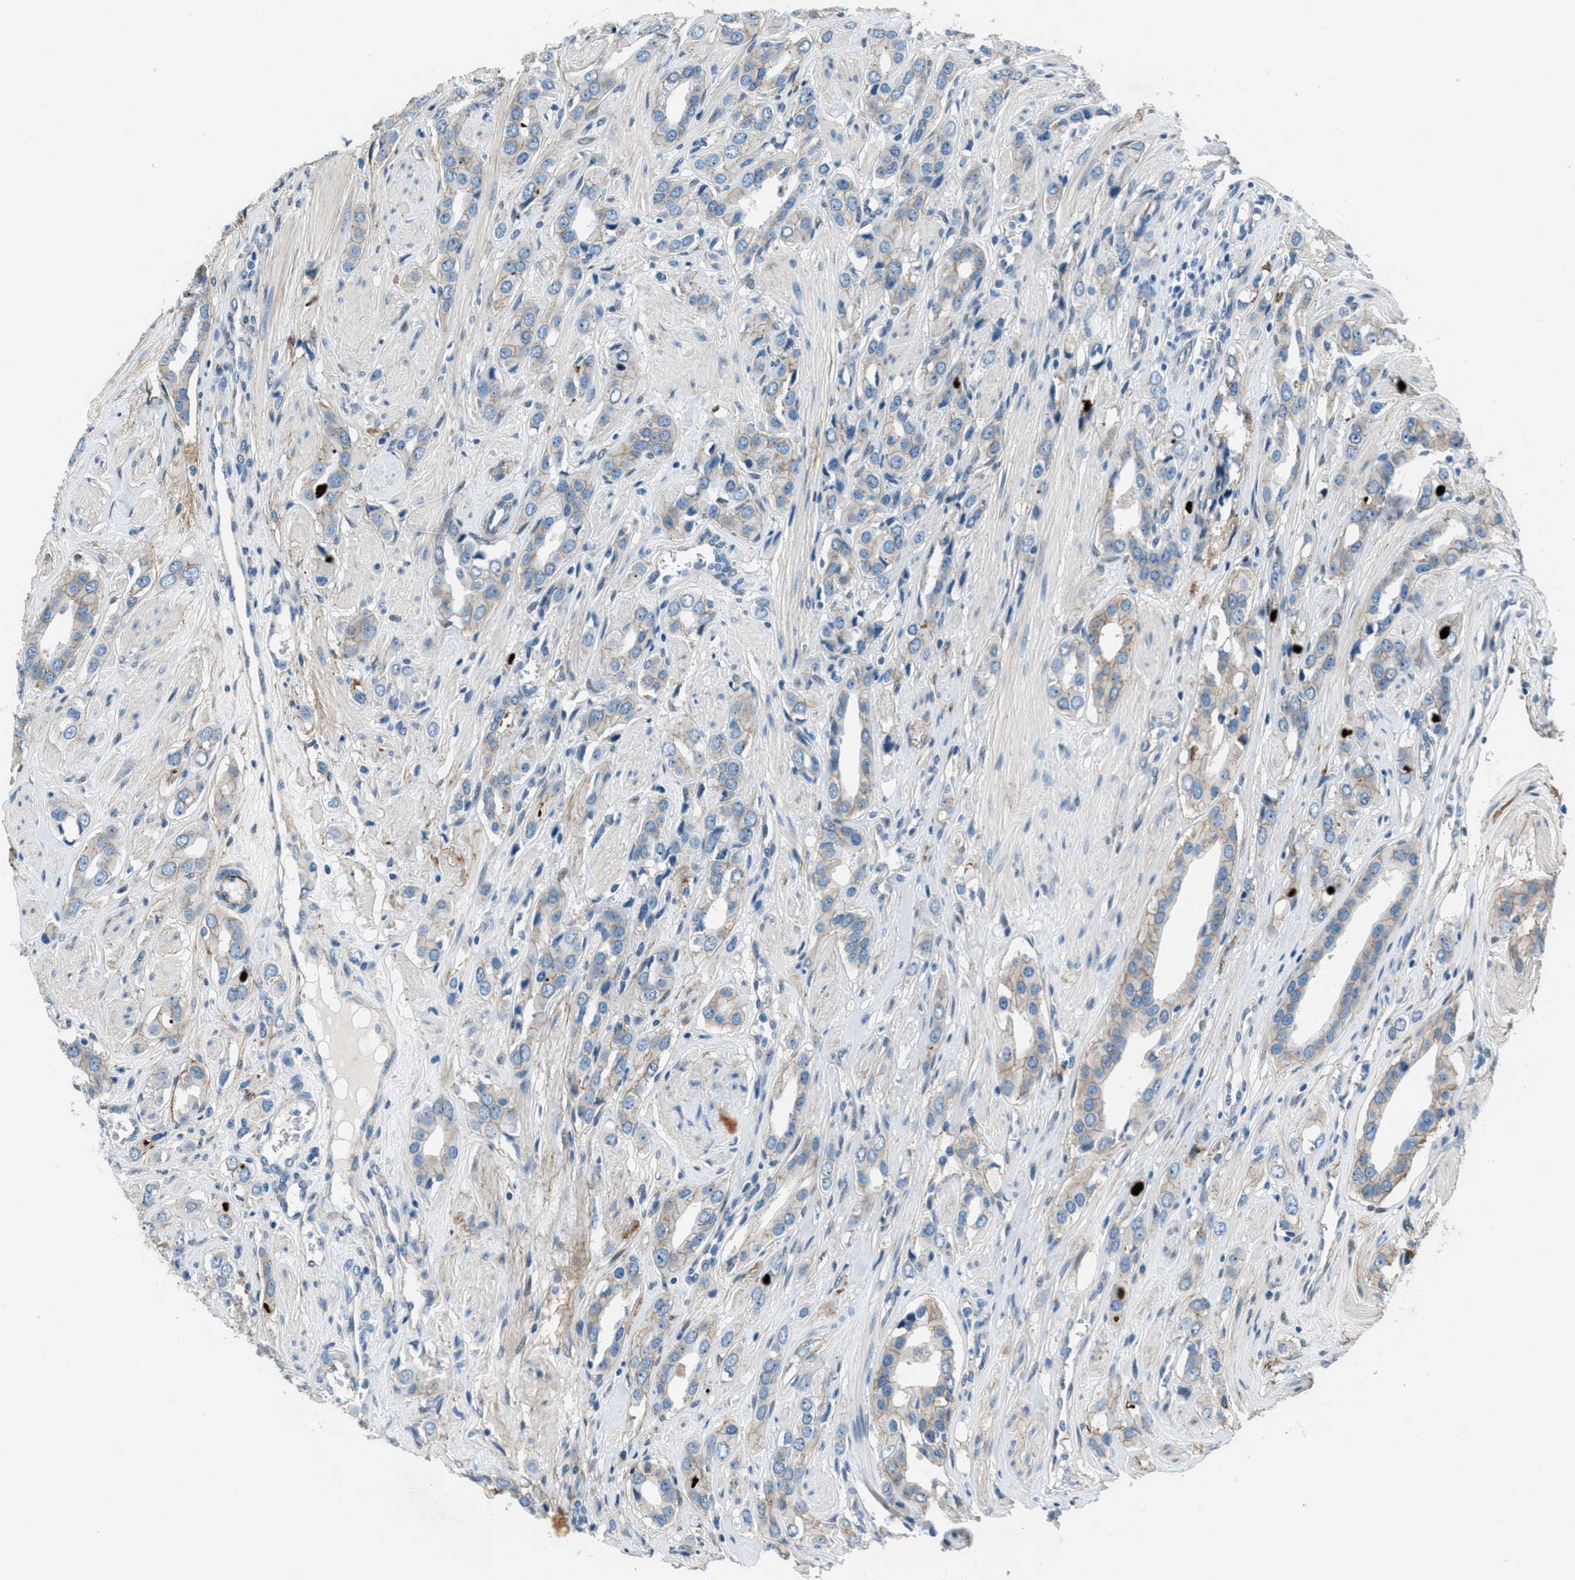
{"staining": {"intensity": "weak", "quantity": "<25%", "location": "cytoplasmic/membranous"}, "tissue": "prostate cancer", "cell_type": "Tumor cells", "image_type": "cancer", "snomed": [{"axis": "morphology", "description": "Adenocarcinoma, High grade"}, {"axis": "topography", "description": "Prostate"}], "caption": "This is a image of immunohistochemistry staining of high-grade adenocarcinoma (prostate), which shows no staining in tumor cells.", "gene": "FBN1", "patient": {"sex": "male", "age": 52}}